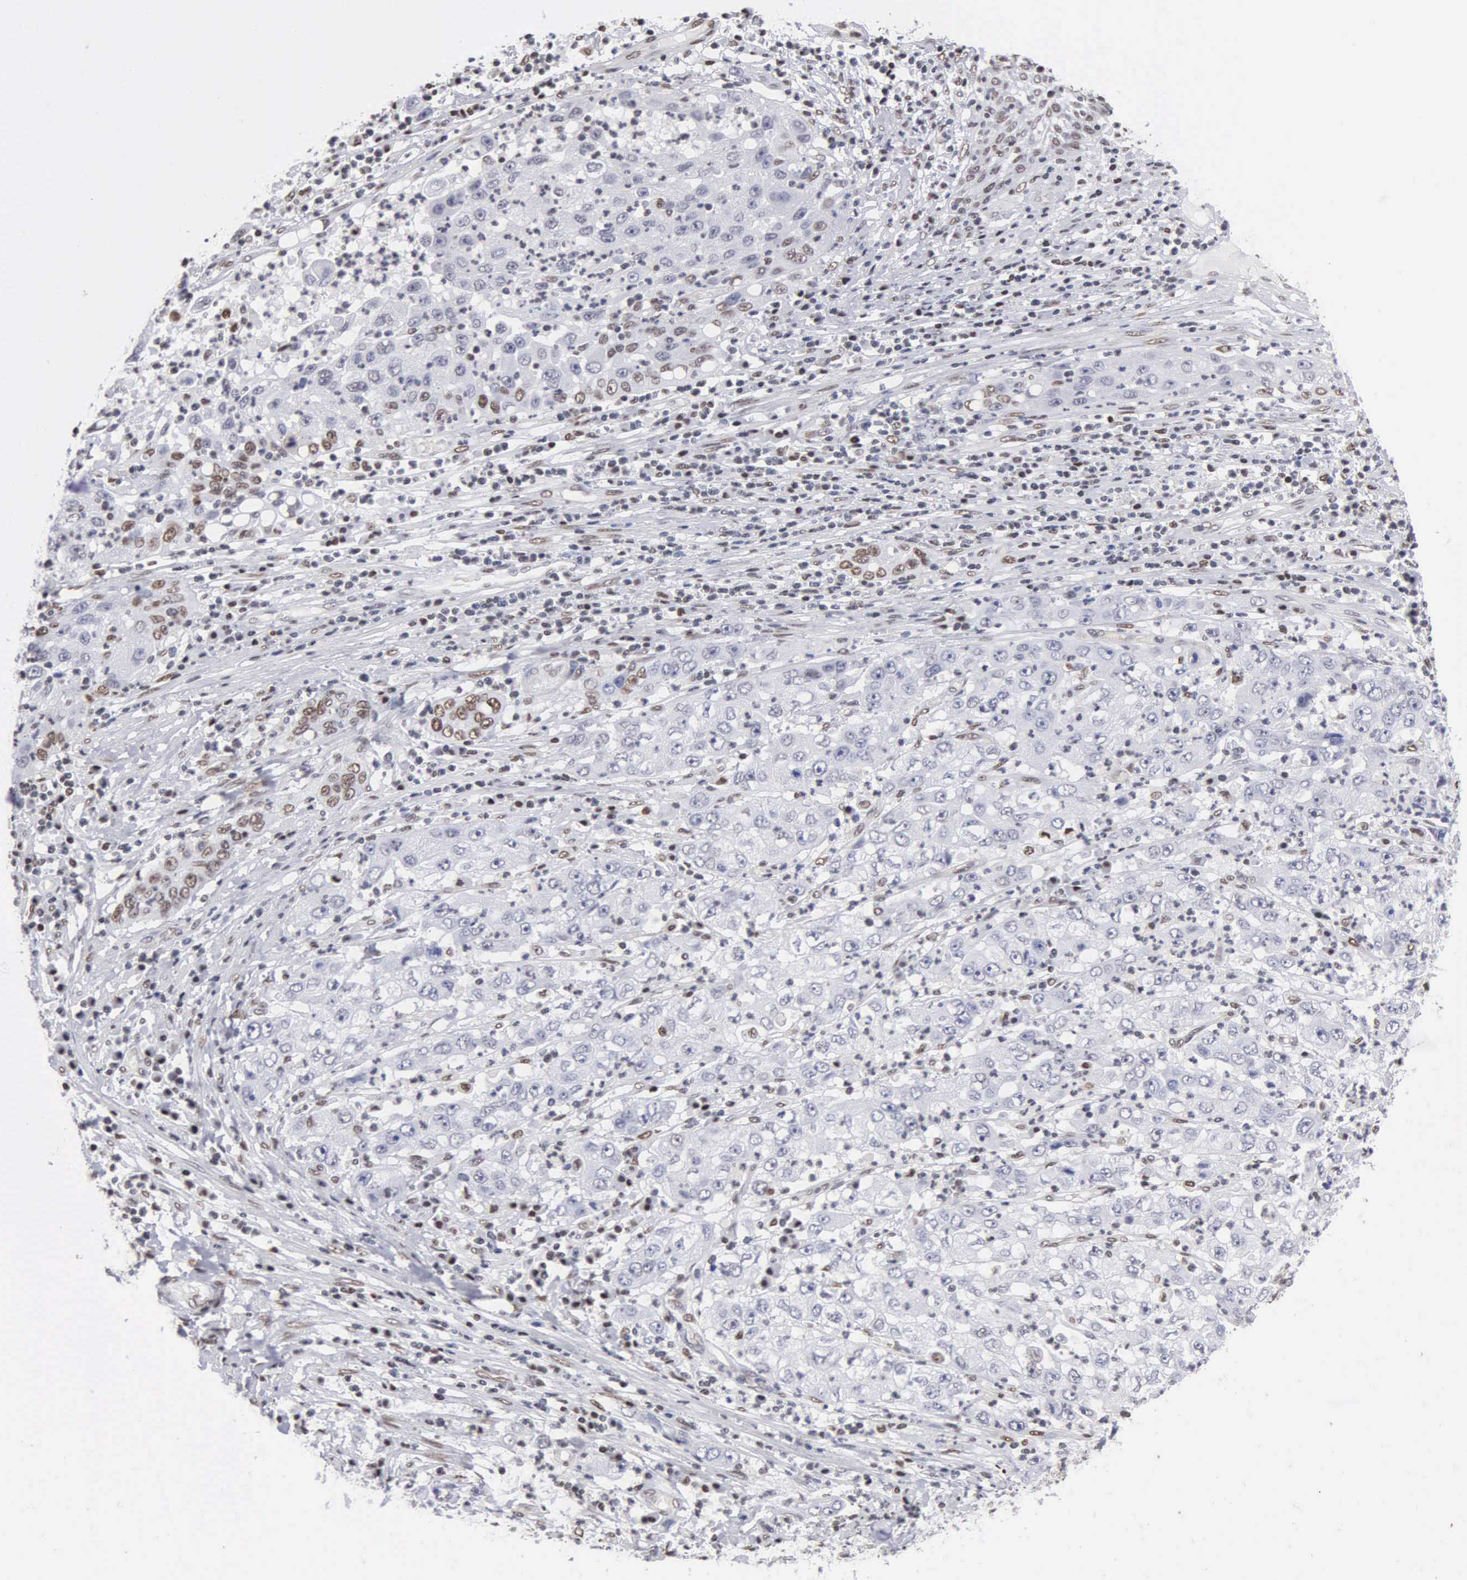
{"staining": {"intensity": "negative", "quantity": "none", "location": "none"}, "tissue": "cervical cancer", "cell_type": "Tumor cells", "image_type": "cancer", "snomed": [{"axis": "morphology", "description": "Squamous cell carcinoma, NOS"}, {"axis": "topography", "description": "Cervix"}], "caption": "Human cervical cancer (squamous cell carcinoma) stained for a protein using IHC demonstrates no expression in tumor cells.", "gene": "CCNG1", "patient": {"sex": "female", "age": 36}}